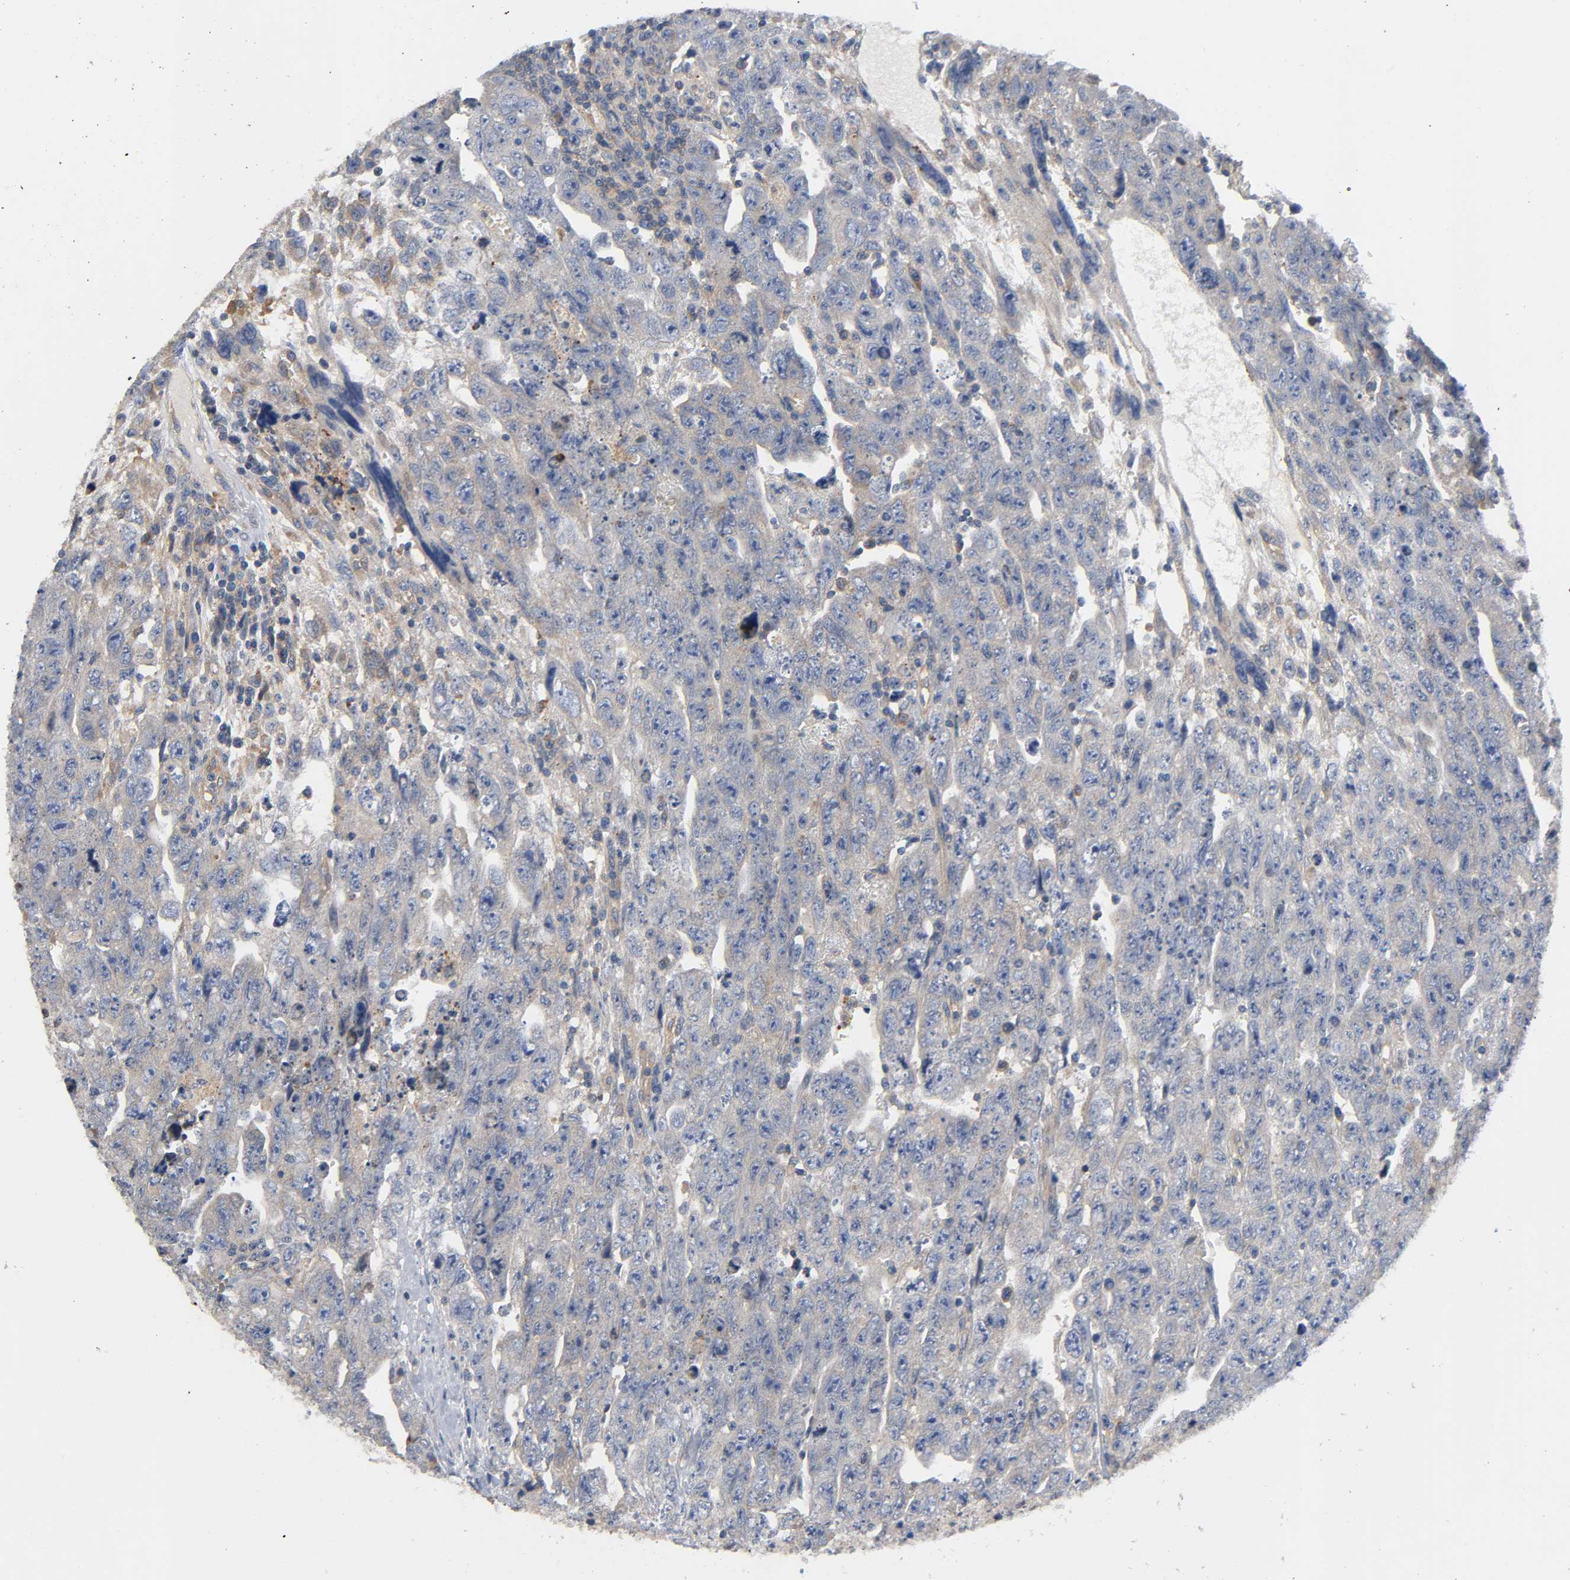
{"staining": {"intensity": "weak", "quantity": ">75%", "location": "cytoplasmic/membranous"}, "tissue": "testis cancer", "cell_type": "Tumor cells", "image_type": "cancer", "snomed": [{"axis": "morphology", "description": "Carcinoma, Embryonal, NOS"}, {"axis": "topography", "description": "Testis"}], "caption": "IHC of testis cancer displays low levels of weak cytoplasmic/membranous expression in about >75% of tumor cells. (DAB IHC with brightfield microscopy, high magnification).", "gene": "HDAC6", "patient": {"sex": "male", "age": 28}}